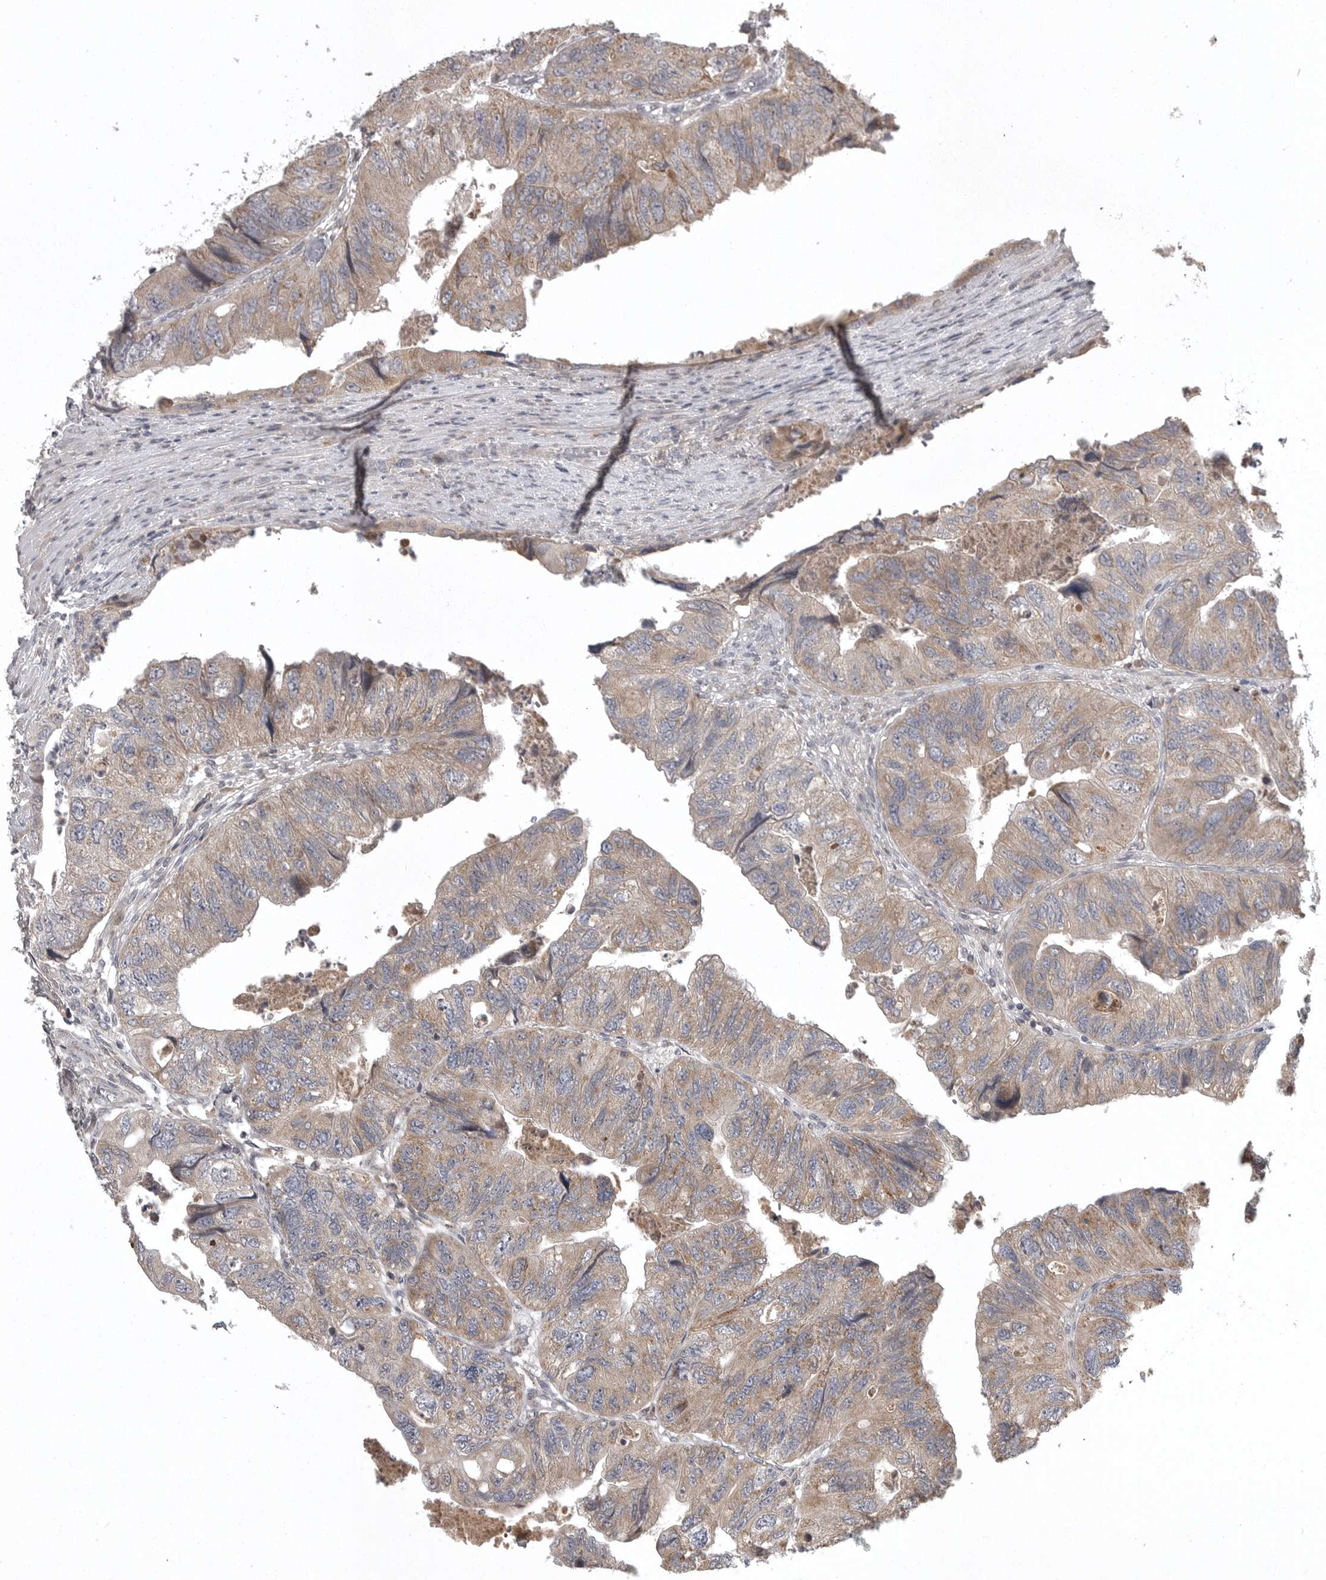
{"staining": {"intensity": "moderate", "quantity": "25%-75%", "location": "cytoplasmic/membranous"}, "tissue": "colorectal cancer", "cell_type": "Tumor cells", "image_type": "cancer", "snomed": [{"axis": "morphology", "description": "Adenocarcinoma, NOS"}, {"axis": "topography", "description": "Rectum"}], "caption": "This is an image of IHC staining of adenocarcinoma (colorectal), which shows moderate staining in the cytoplasmic/membranous of tumor cells.", "gene": "GPR31", "patient": {"sex": "male", "age": 63}}